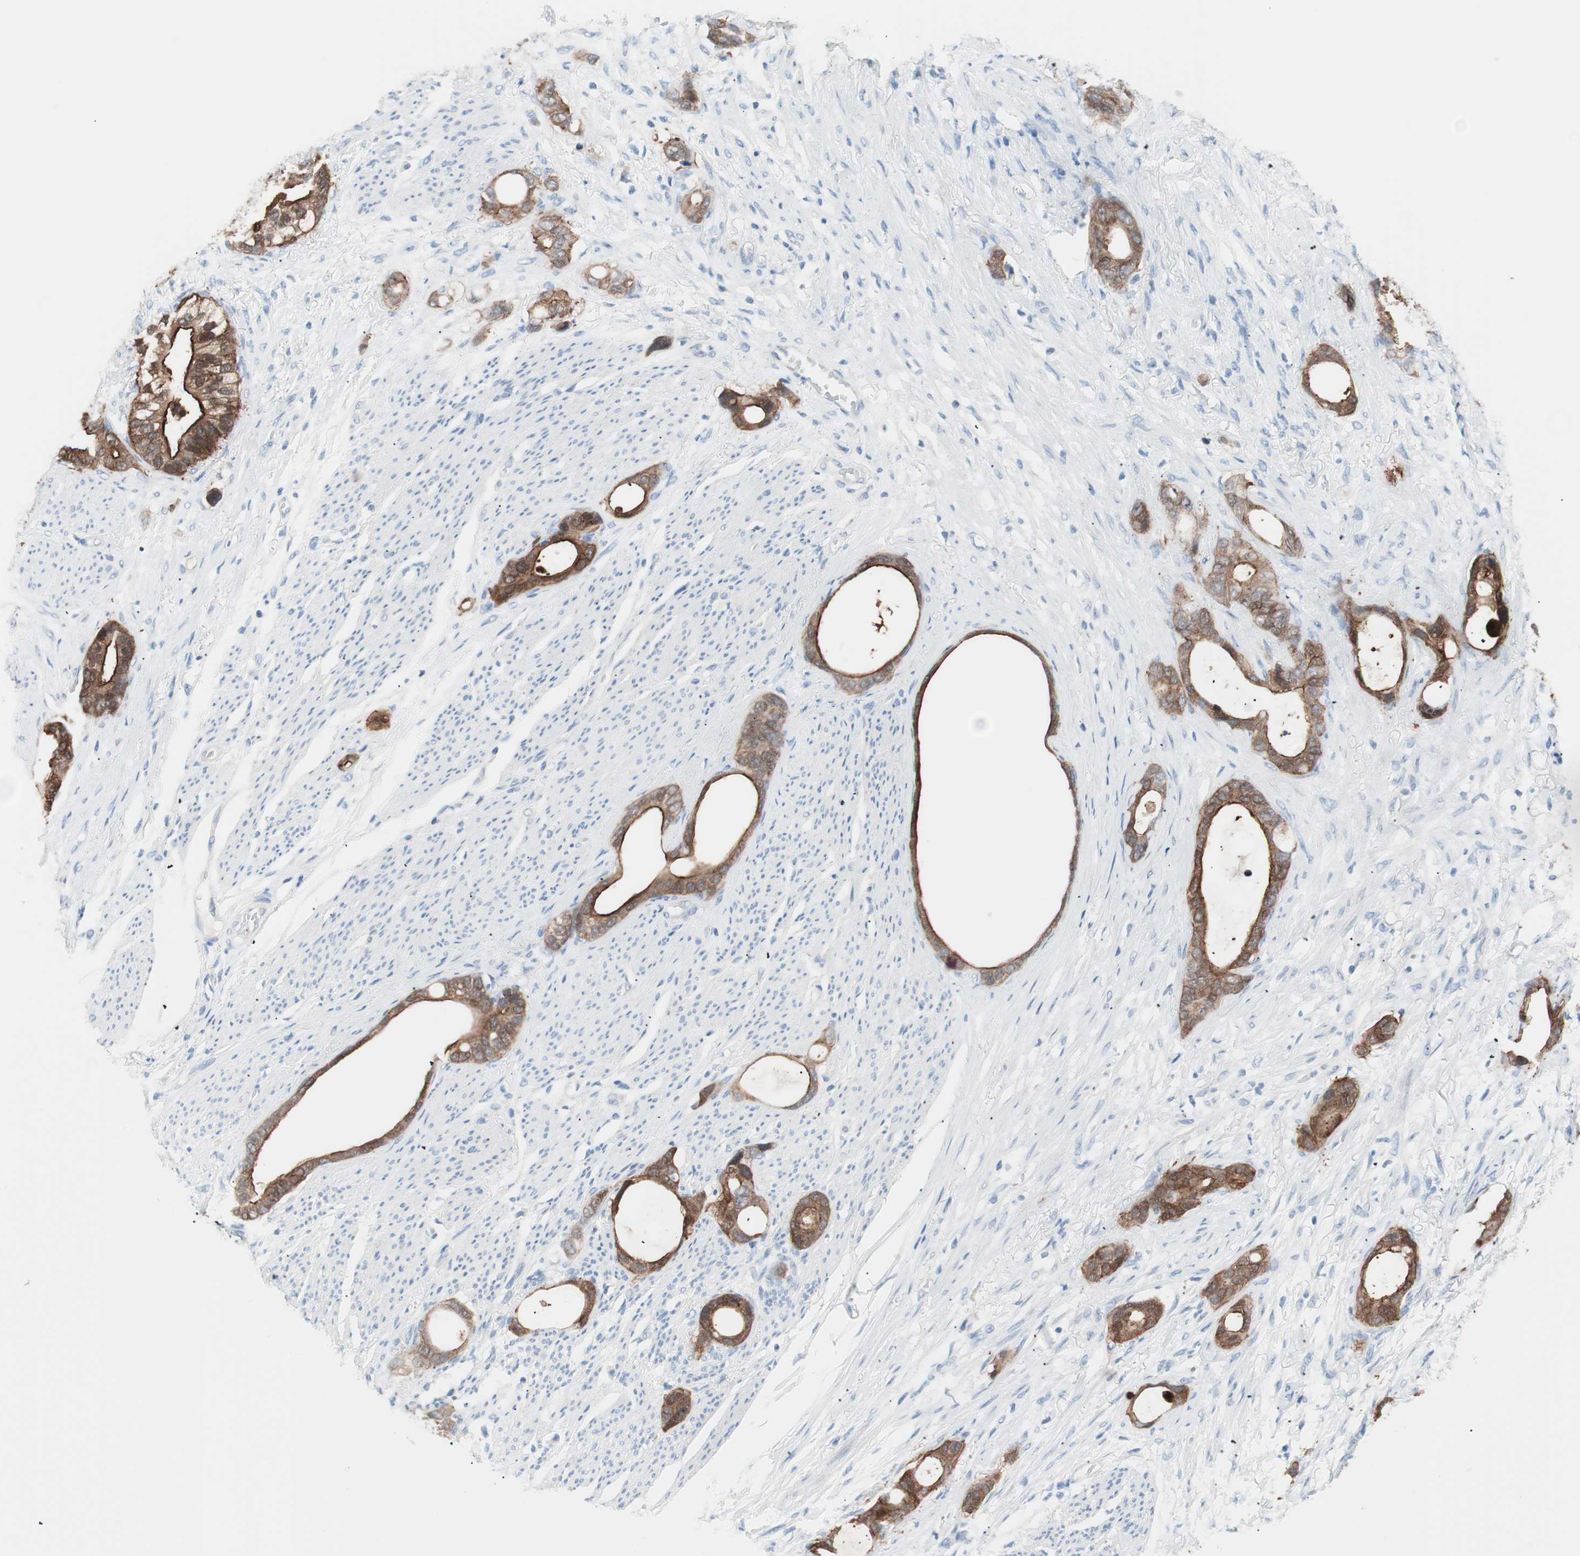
{"staining": {"intensity": "strong", "quantity": ">75%", "location": "cytoplasmic/membranous"}, "tissue": "stomach cancer", "cell_type": "Tumor cells", "image_type": "cancer", "snomed": [{"axis": "morphology", "description": "Adenocarcinoma, NOS"}, {"axis": "topography", "description": "Stomach"}], "caption": "About >75% of tumor cells in stomach cancer reveal strong cytoplasmic/membranous protein staining as visualized by brown immunohistochemical staining.", "gene": "VIL1", "patient": {"sex": "female", "age": 75}}